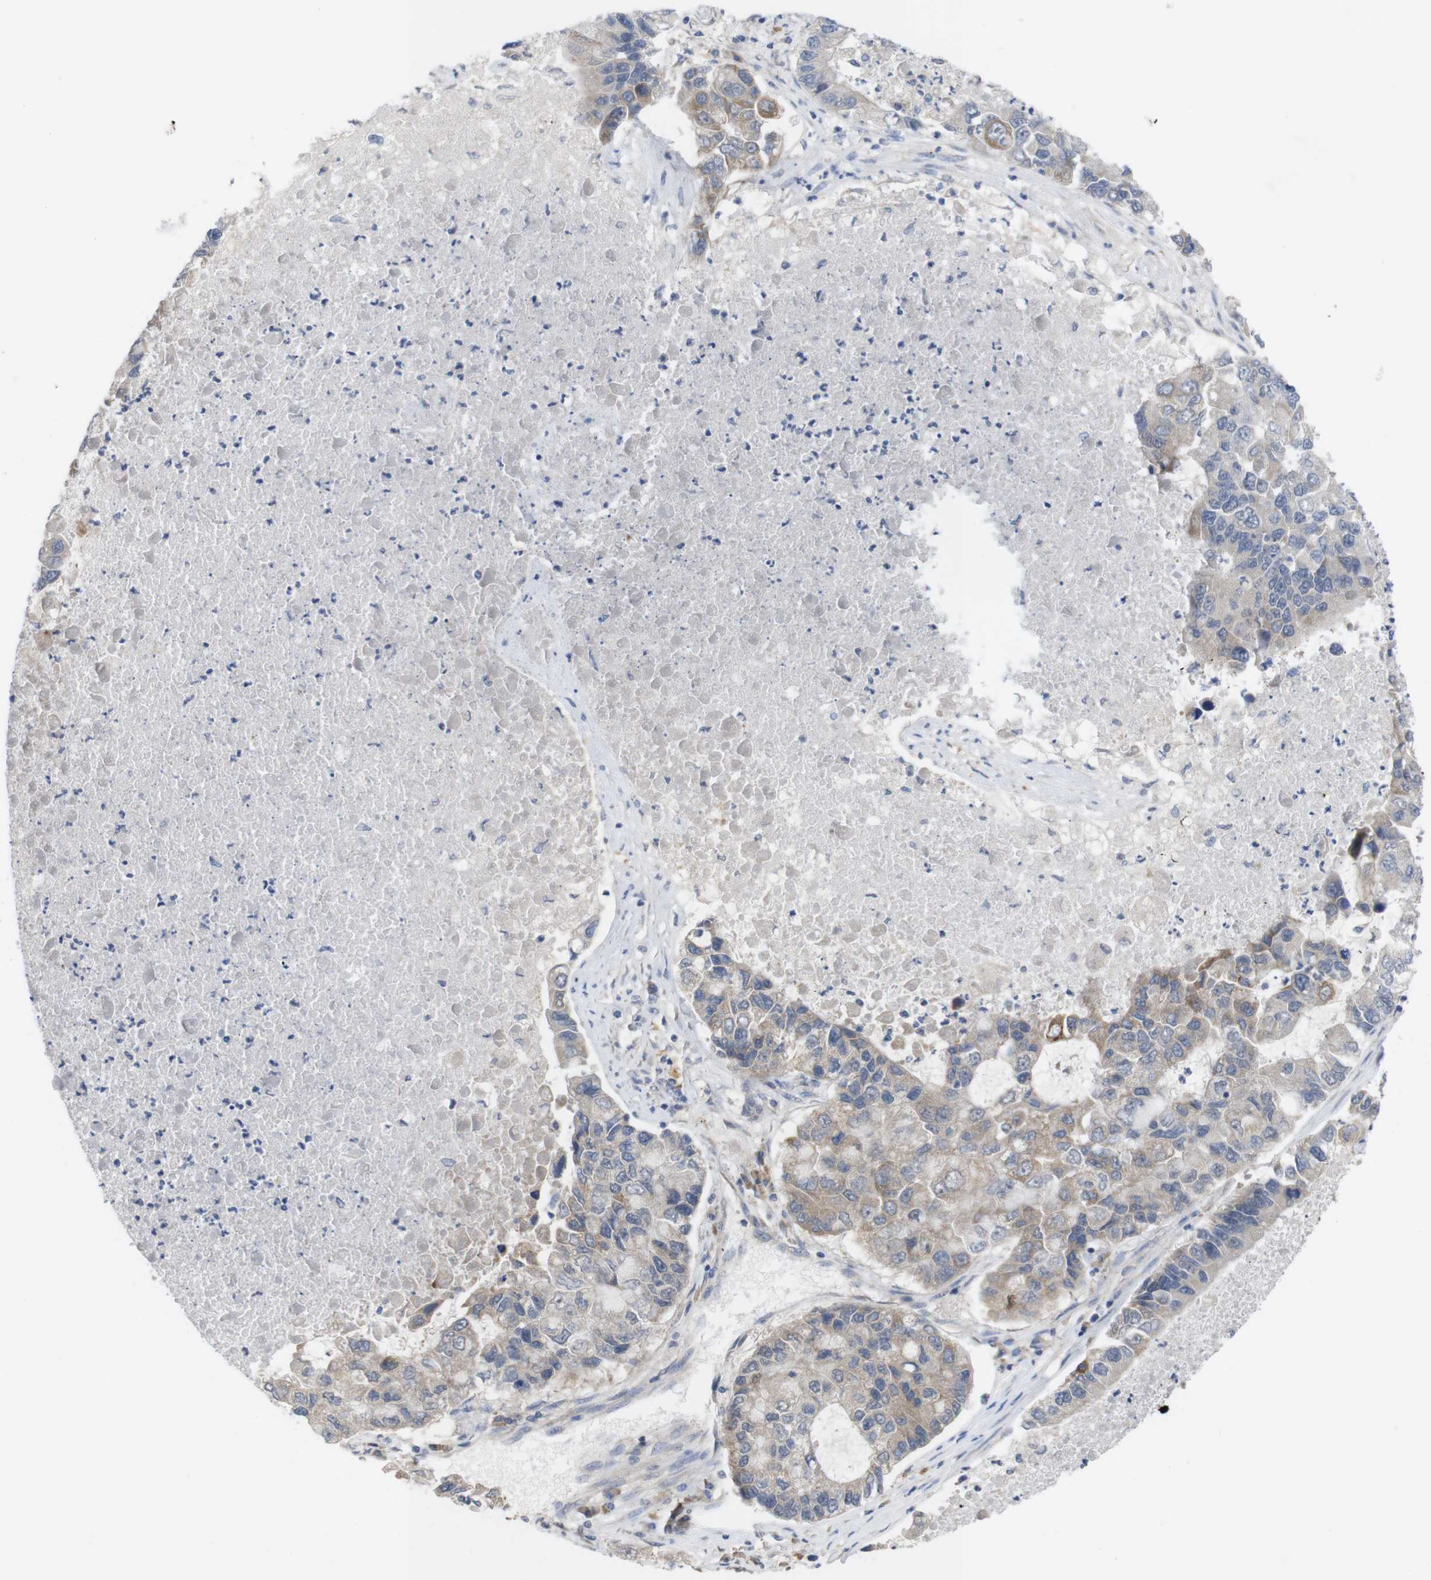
{"staining": {"intensity": "weak", "quantity": ">75%", "location": "cytoplasmic/membranous"}, "tissue": "lung cancer", "cell_type": "Tumor cells", "image_type": "cancer", "snomed": [{"axis": "morphology", "description": "Adenocarcinoma, NOS"}, {"axis": "topography", "description": "Lung"}], "caption": "This image displays IHC staining of lung cancer, with low weak cytoplasmic/membranous staining in approximately >75% of tumor cells.", "gene": "BCAR3", "patient": {"sex": "female", "age": 51}}